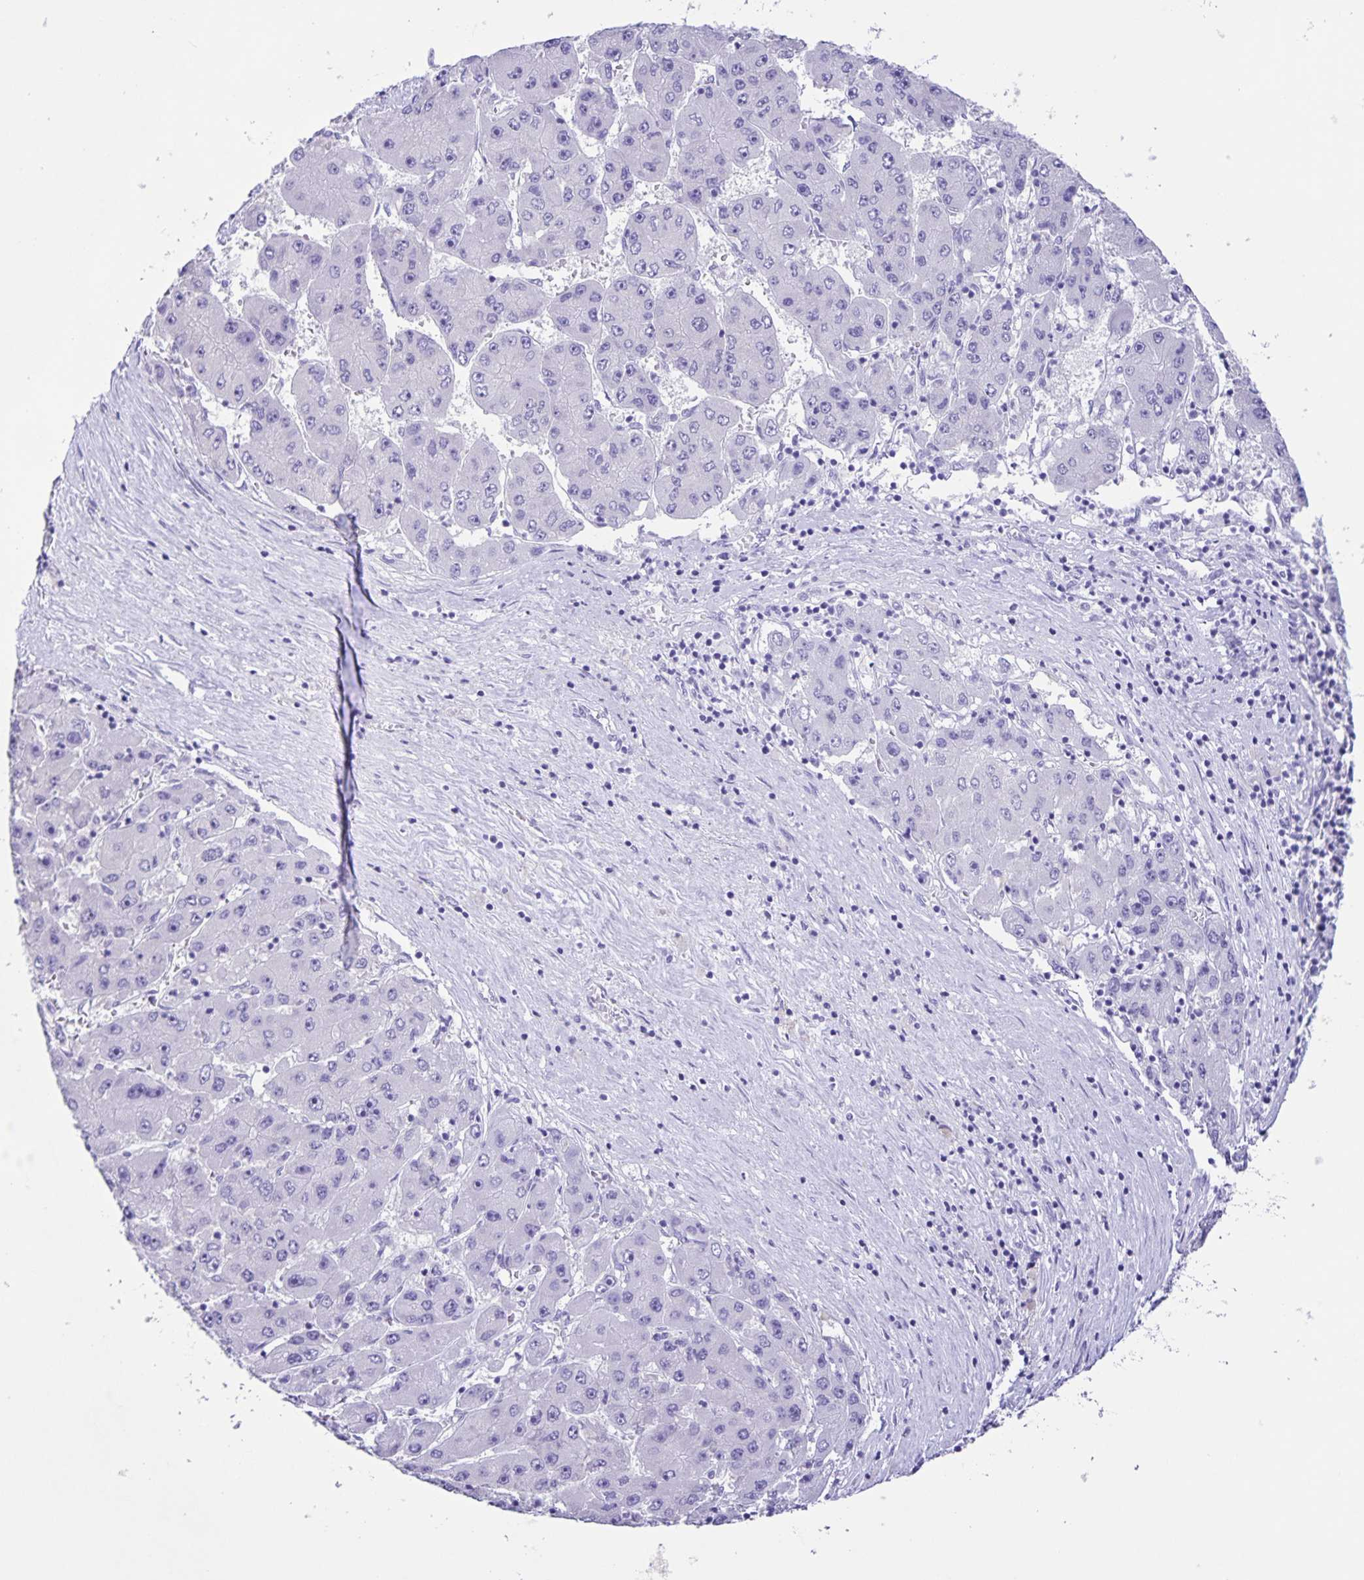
{"staining": {"intensity": "negative", "quantity": "none", "location": "none"}, "tissue": "liver cancer", "cell_type": "Tumor cells", "image_type": "cancer", "snomed": [{"axis": "morphology", "description": "Carcinoma, Hepatocellular, NOS"}, {"axis": "topography", "description": "Liver"}], "caption": "IHC of hepatocellular carcinoma (liver) demonstrates no staining in tumor cells.", "gene": "CAPSL", "patient": {"sex": "female", "age": 61}}